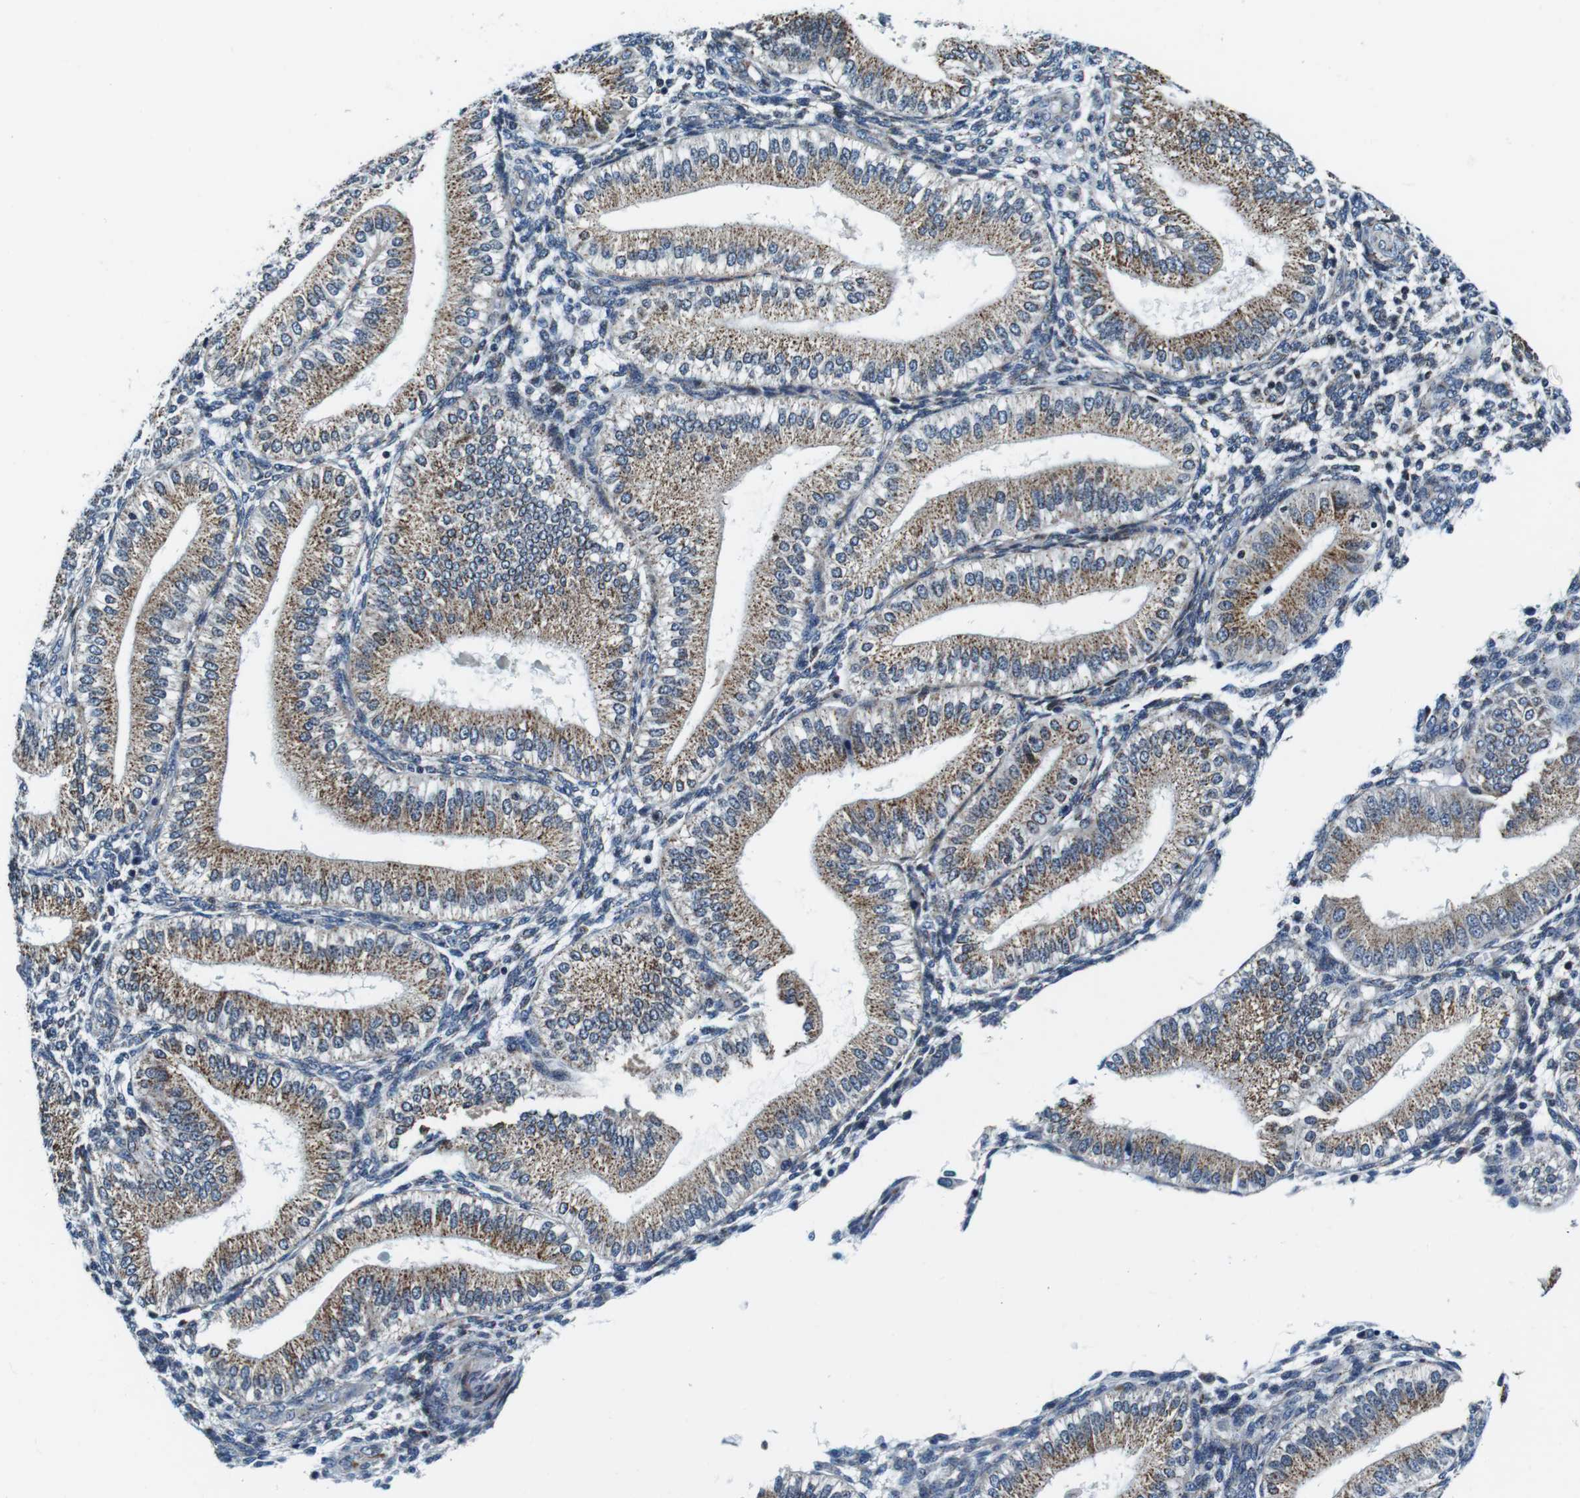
{"staining": {"intensity": "negative", "quantity": "none", "location": "none"}, "tissue": "endometrium", "cell_type": "Cells in endometrial stroma", "image_type": "normal", "snomed": [{"axis": "morphology", "description": "Normal tissue, NOS"}, {"axis": "topography", "description": "Endometrium"}], "caption": "IHC of normal human endometrium demonstrates no staining in cells in endometrial stroma. (Immunohistochemistry, brightfield microscopy, high magnification).", "gene": "FAR2", "patient": {"sex": "female", "age": 39}}